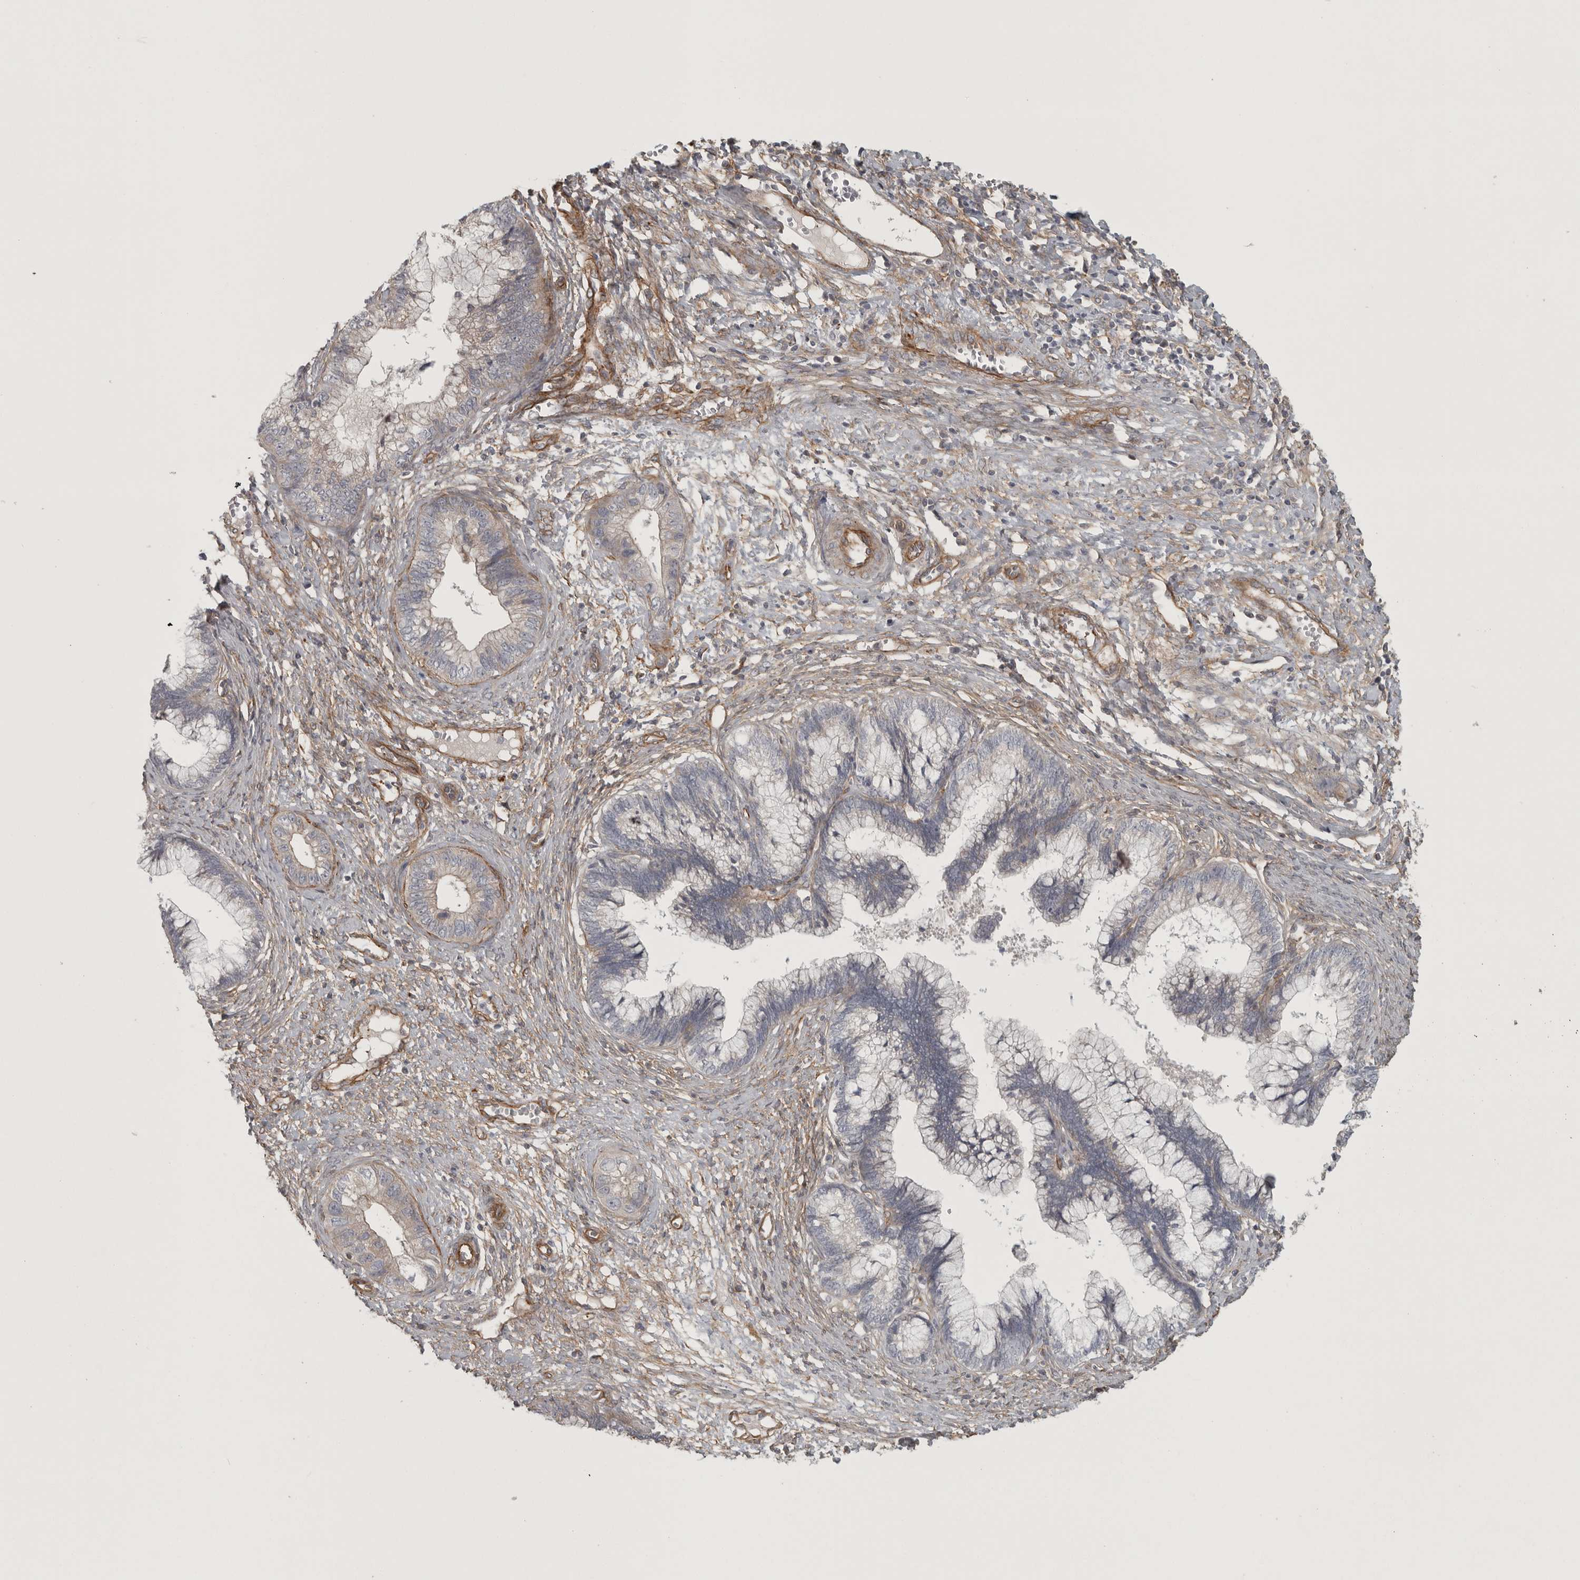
{"staining": {"intensity": "weak", "quantity": "25%-75%", "location": "cytoplasmic/membranous"}, "tissue": "cervical cancer", "cell_type": "Tumor cells", "image_type": "cancer", "snomed": [{"axis": "morphology", "description": "Adenocarcinoma, NOS"}, {"axis": "topography", "description": "Cervix"}], "caption": "Brown immunohistochemical staining in cervical cancer (adenocarcinoma) displays weak cytoplasmic/membranous staining in about 25%-75% of tumor cells.", "gene": "LONRF1", "patient": {"sex": "female", "age": 44}}